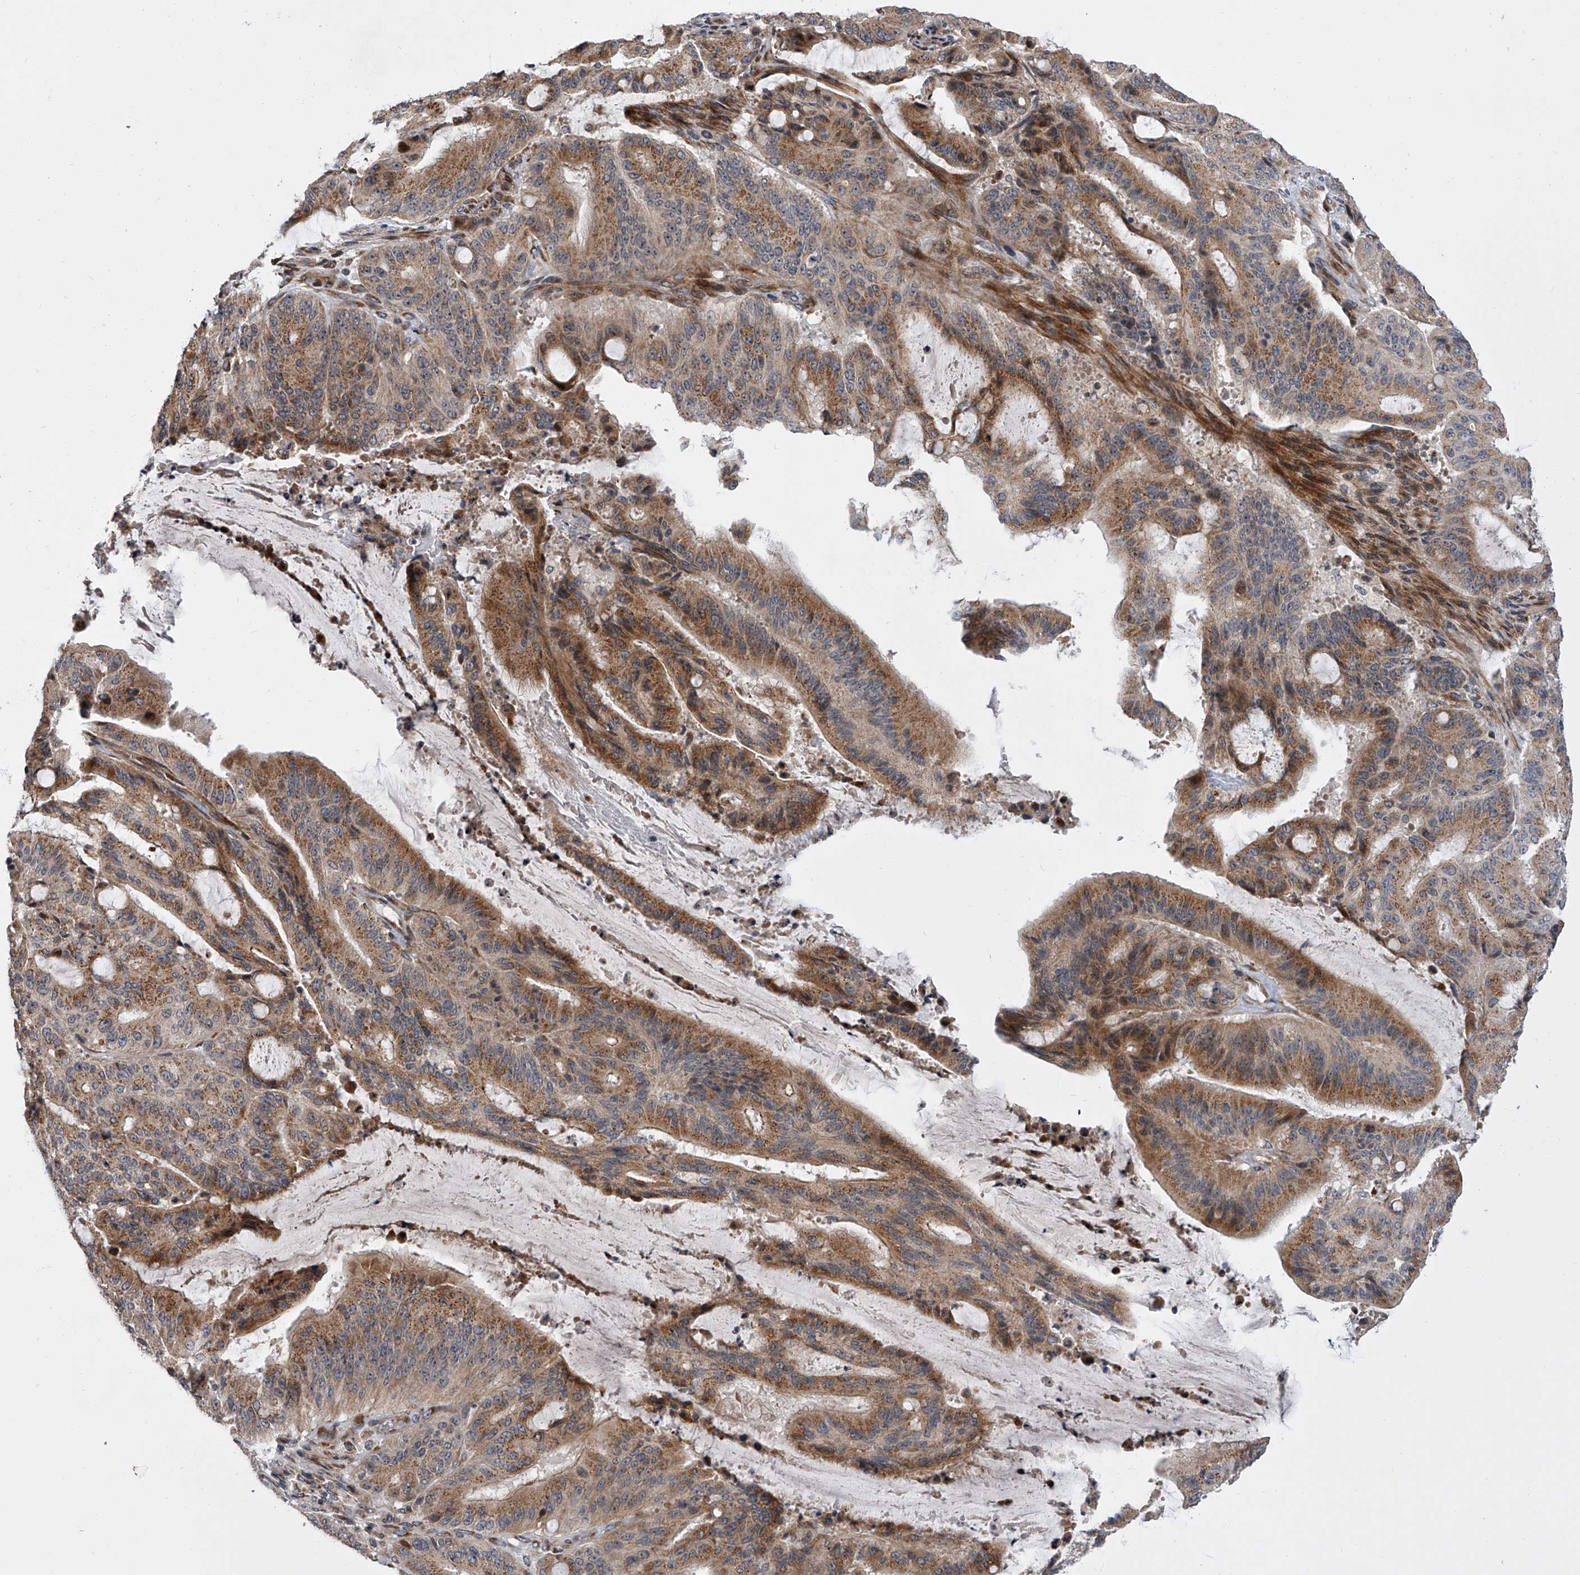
{"staining": {"intensity": "moderate", "quantity": ">75%", "location": "cytoplasmic/membranous"}, "tissue": "liver cancer", "cell_type": "Tumor cells", "image_type": "cancer", "snomed": [{"axis": "morphology", "description": "Normal tissue, NOS"}, {"axis": "morphology", "description": "Cholangiocarcinoma"}, {"axis": "topography", "description": "Liver"}, {"axis": "topography", "description": "Peripheral nerve tissue"}], "caption": "Immunohistochemical staining of liver cholangiocarcinoma reveals medium levels of moderate cytoplasmic/membranous protein expression in approximately >75% of tumor cells. The staining was performed using DAB (3,3'-diaminobenzidine) to visualize the protein expression in brown, while the nuclei were stained in blue with hematoxylin (Magnification: 20x).", "gene": "DLGAP2", "patient": {"sex": "female", "age": 73}}